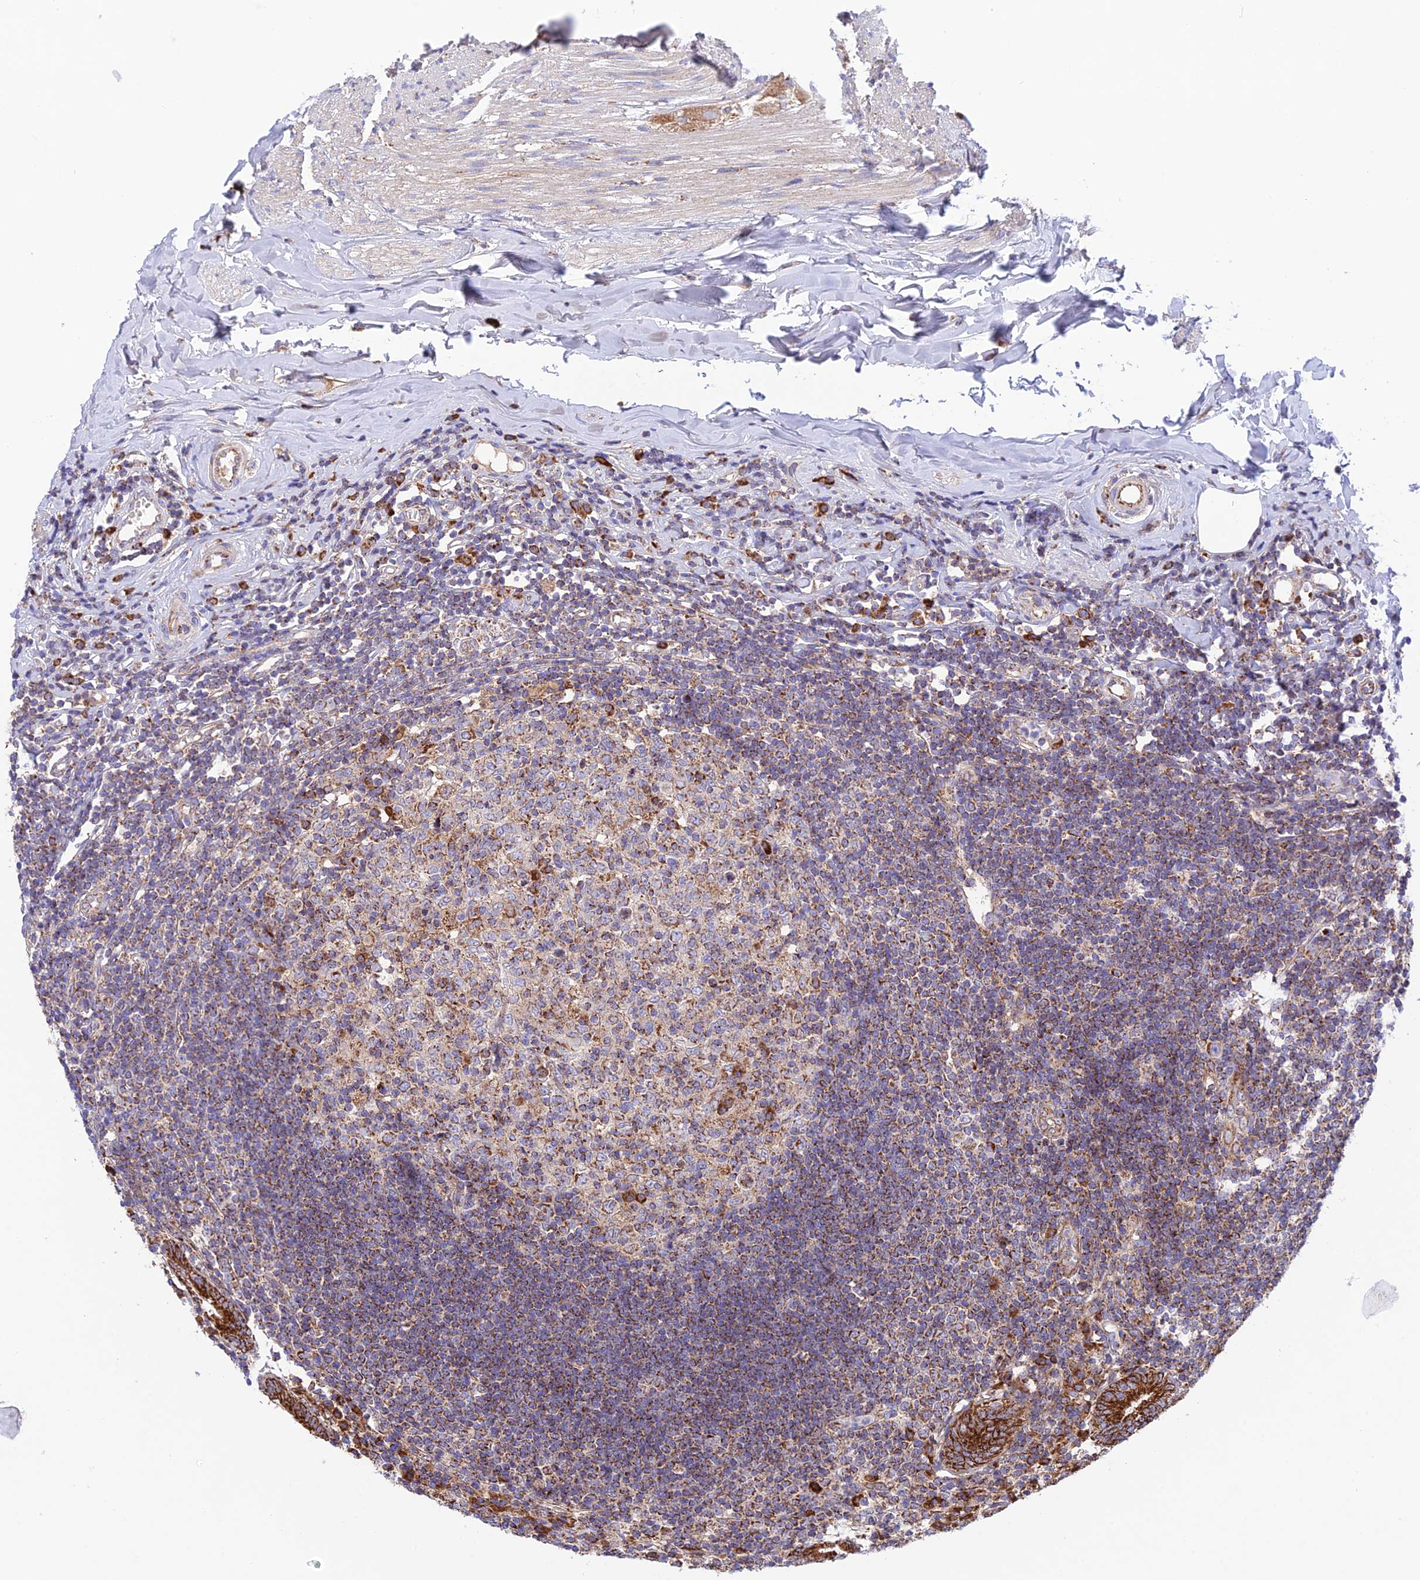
{"staining": {"intensity": "strong", "quantity": ">75%", "location": "cytoplasmic/membranous"}, "tissue": "appendix", "cell_type": "Glandular cells", "image_type": "normal", "snomed": [{"axis": "morphology", "description": "Normal tissue, NOS"}, {"axis": "topography", "description": "Appendix"}], "caption": "This is a histology image of IHC staining of normal appendix, which shows strong expression in the cytoplasmic/membranous of glandular cells.", "gene": "UAP1L1", "patient": {"sex": "female", "age": 54}}